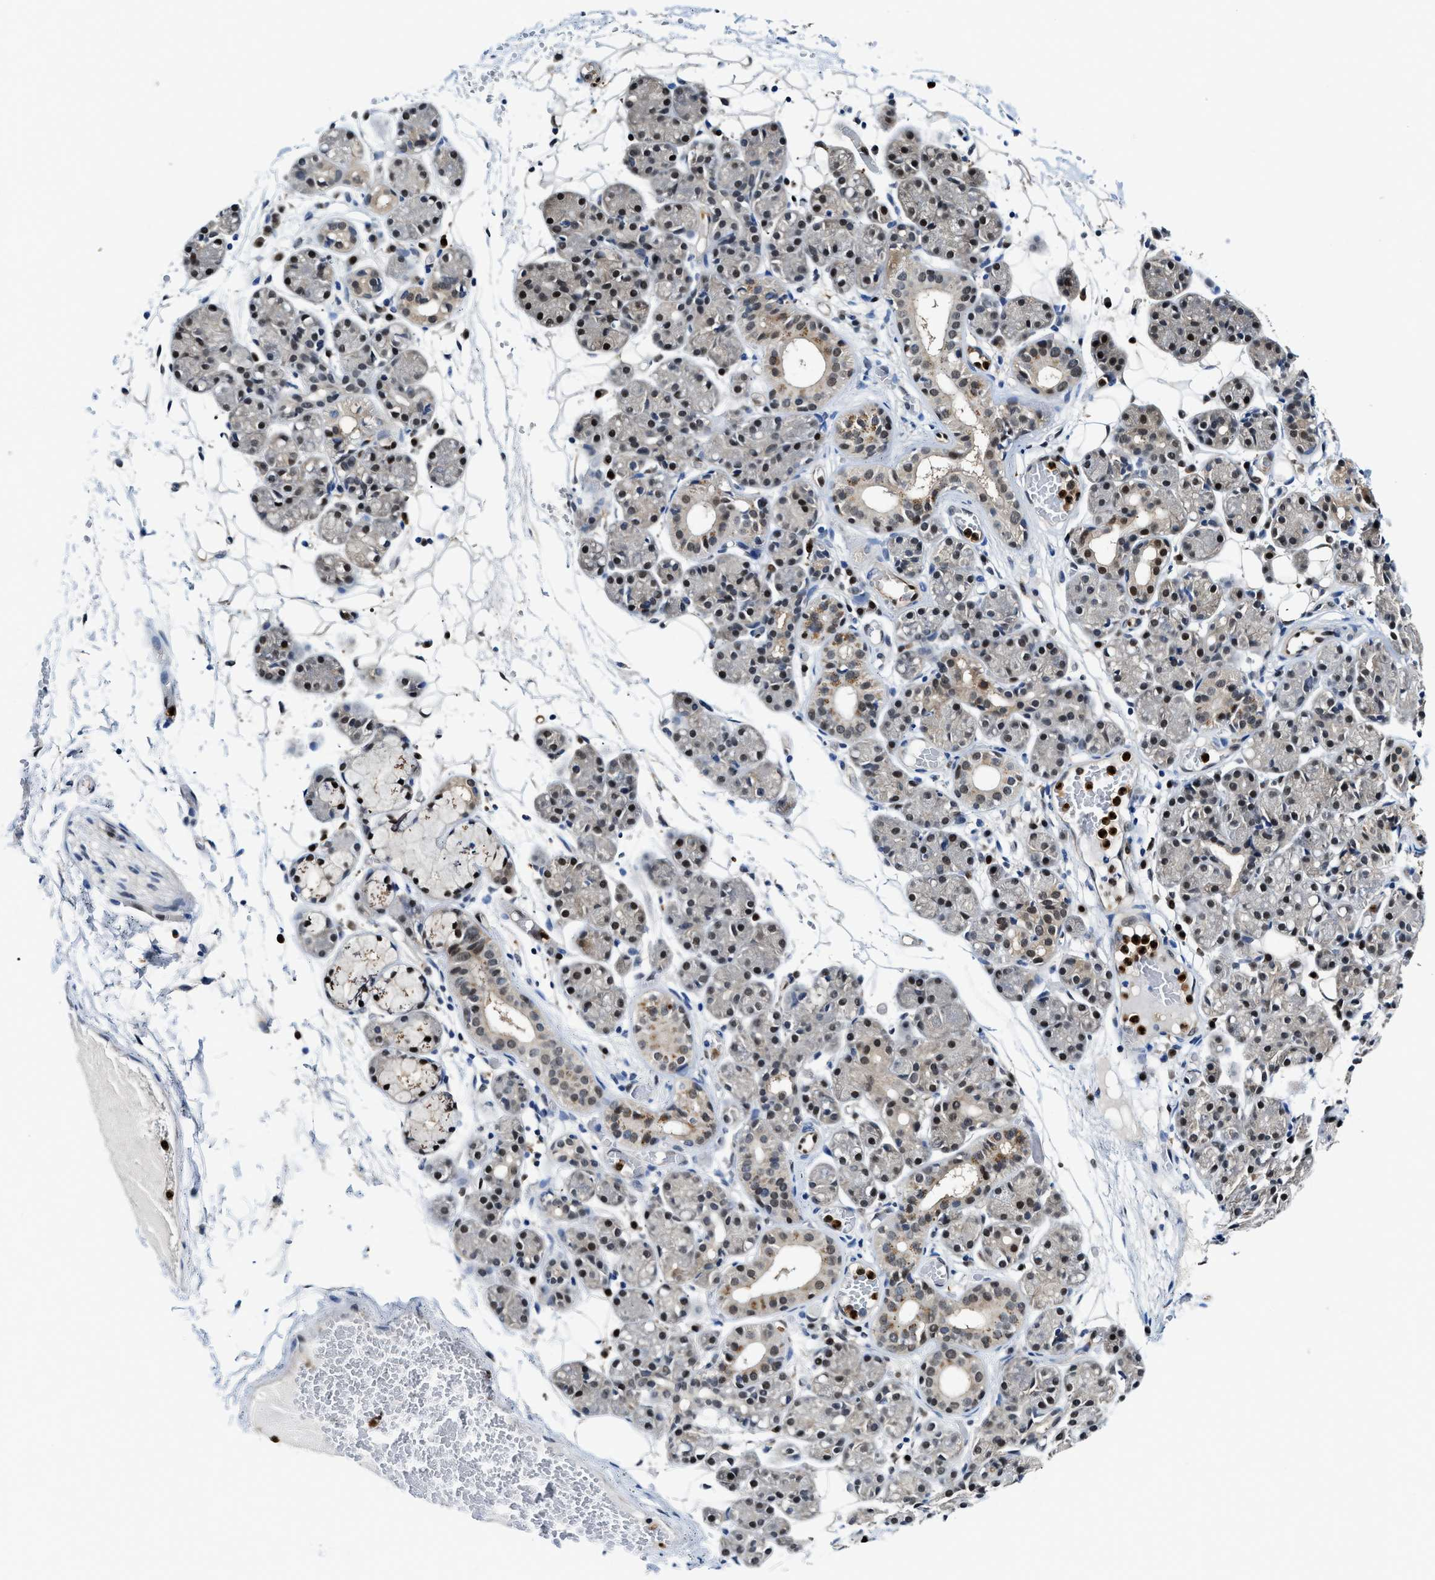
{"staining": {"intensity": "strong", "quantity": ">75%", "location": "nuclear"}, "tissue": "salivary gland", "cell_type": "Glandular cells", "image_type": "normal", "snomed": [{"axis": "morphology", "description": "Normal tissue, NOS"}, {"axis": "topography", "description": "Salivary gland"}], "caption": "Immunohistochemical staining of benign human salivary gland displays strong nuclear protein positivity in about >75% of glandular cells.", "gene": "LTA4H", "patient": {"sex": "male", "age": 63}}